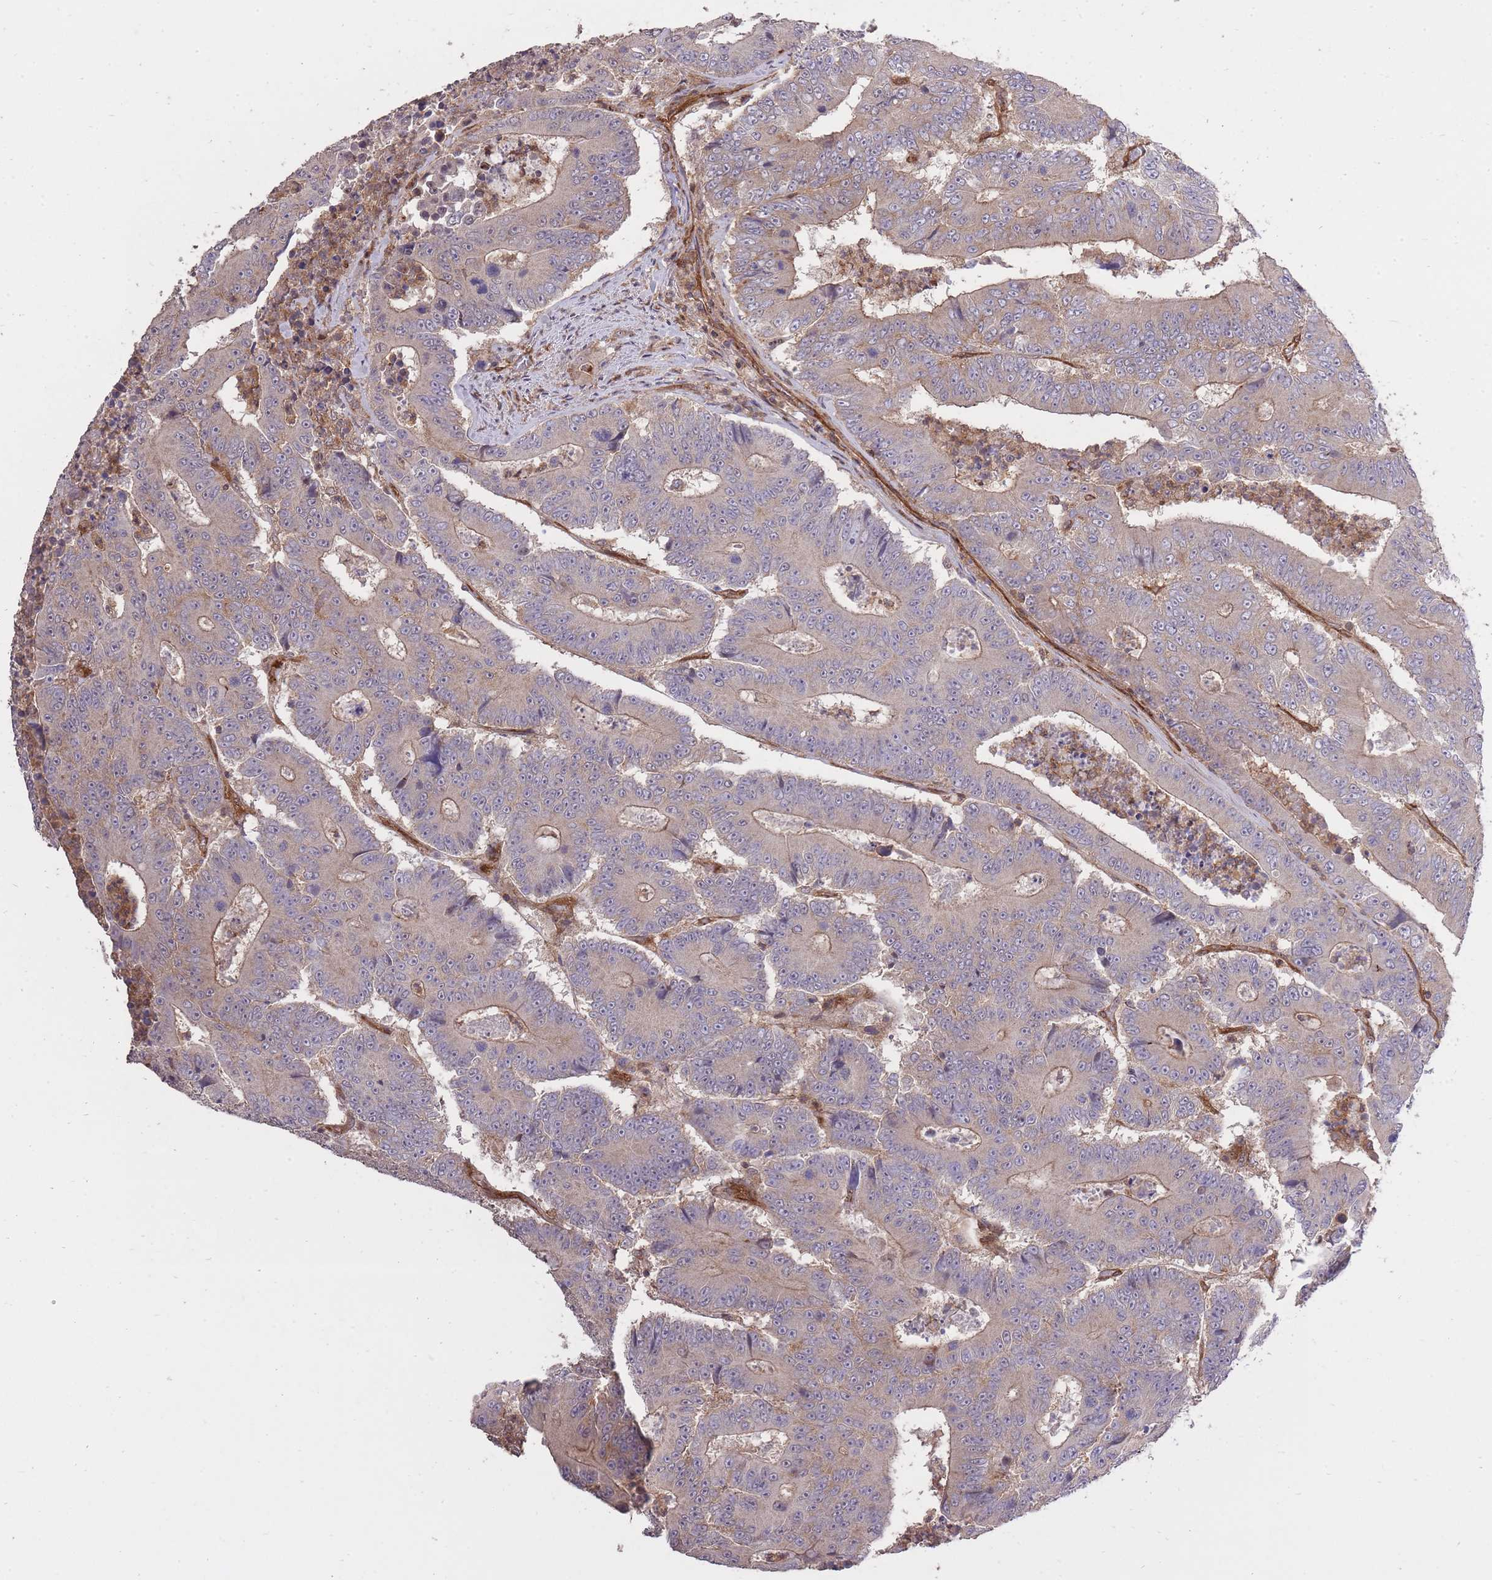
{"staining": {"intensity": "weak", "quantity": "25%-75%", "location": "cytoplasmic/membranous"}, "tissue": "colorectal cancer", "cell_type": "Tumor cells", "image_type": "cancer", "snomed": [{"axis": "morphology", "description": "Adenocarcinoma, NOS"}, {"axis": "topography", "description": "Colon"}], "caption": "Human colorectal cancer stained with a brown dye displays weak cytoplasmic/membranous positive positivity in about 25%-75% of tumor cells.", "gene": "PLD1", "patient": {"sex": "male", "age": 83}}